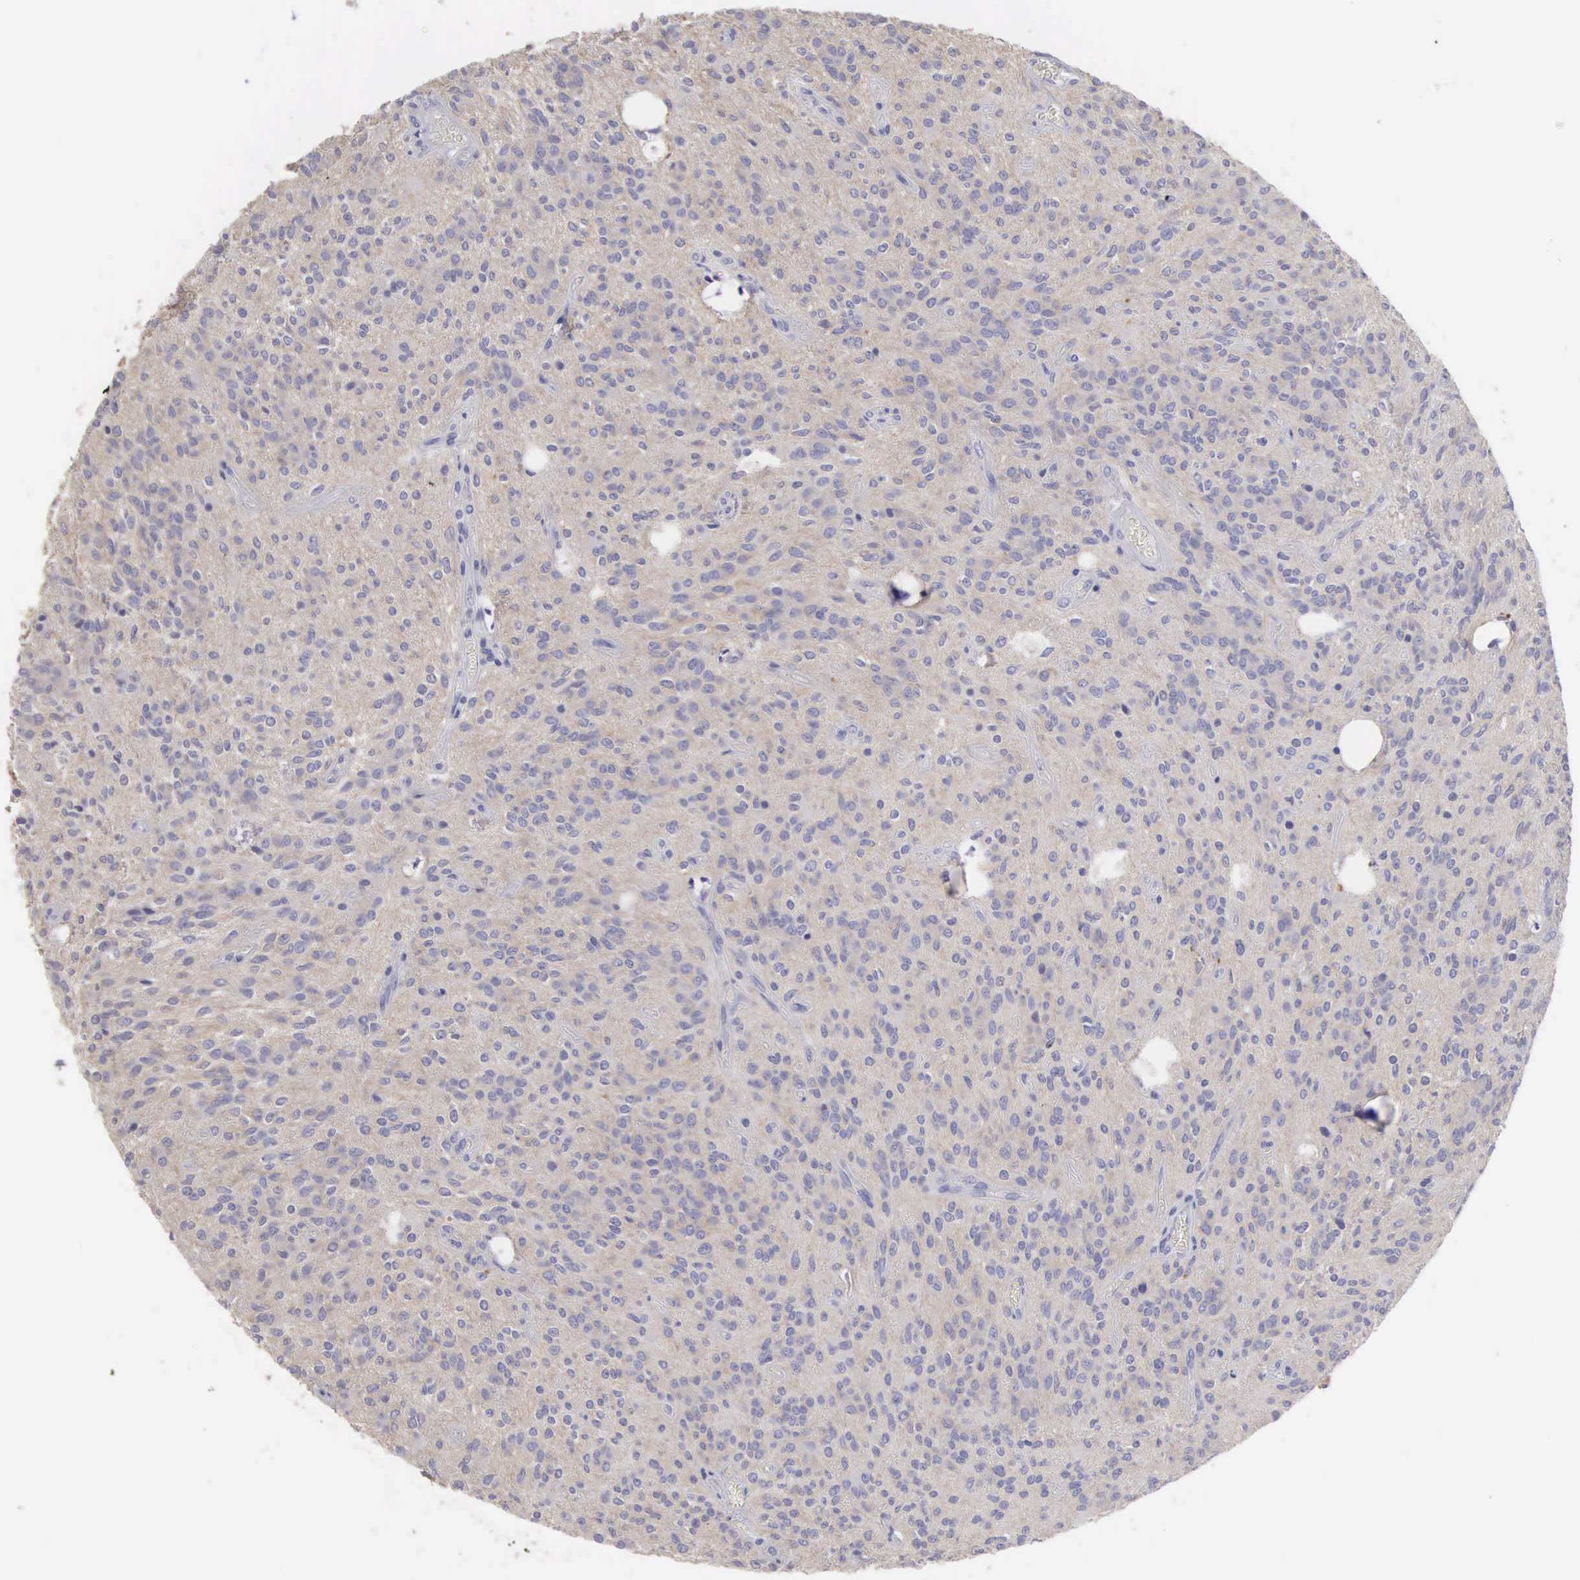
{"staining": {"intensity": "negative", "quantity": "none", "location": "none"}, "tissue": "glioma", "cell_type": "Tumor cells", "image_type": "cancer", "snomed": [{"axis": "morphology", "description": "Glioma, malignant, Low grade"}, {"axis": "topography", "description": "Brain"}], "caption": "Immunohistochemical staining of malignant glioma (low-grade) displays no significant positivity in tumor cells.", "gene": "SLITRK4", "patient": {"sex": "female", "age": 15}}